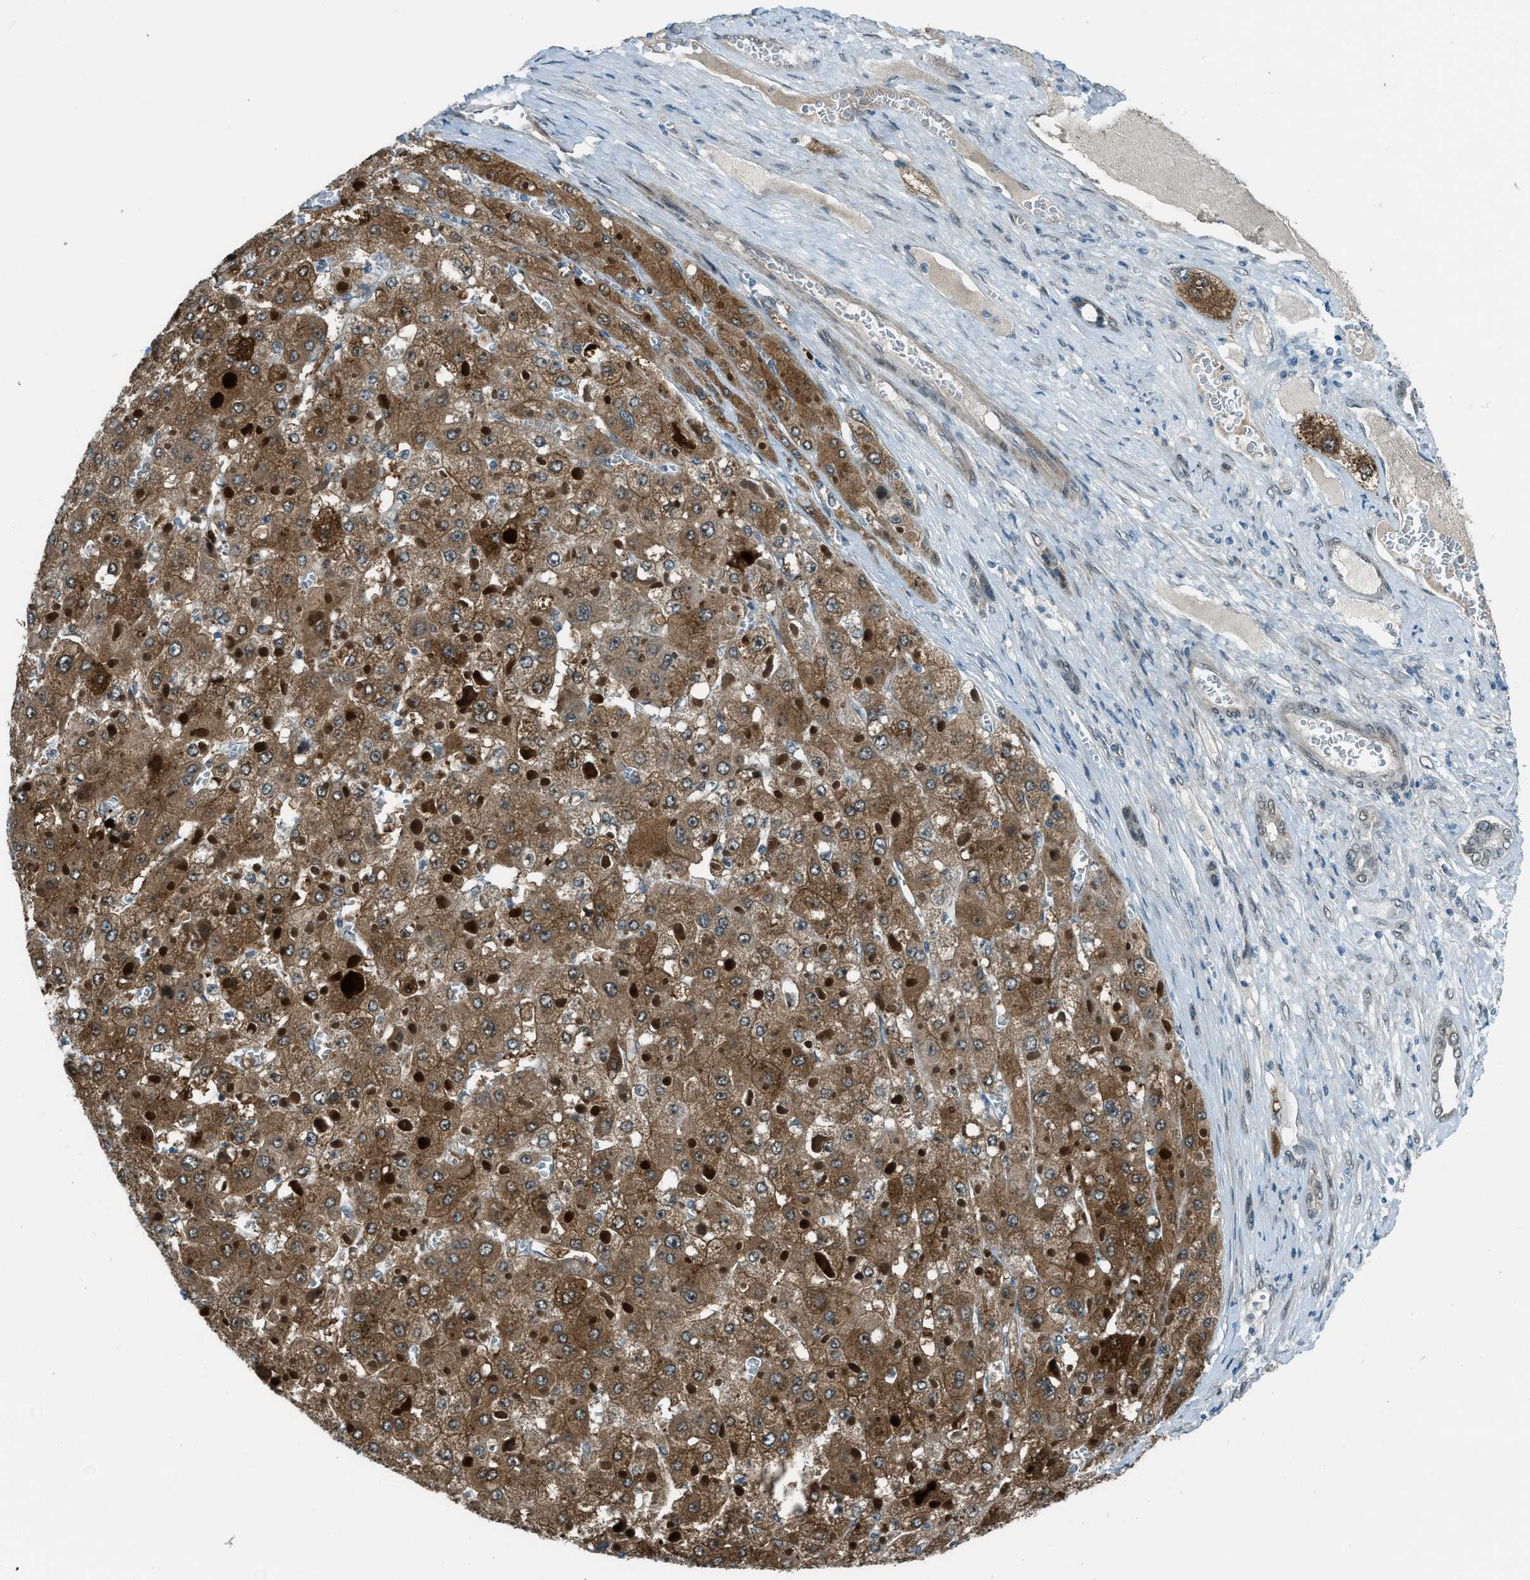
{"staining": {"intensity": "moderate", "quantity": ">75%", "location": "cytoplasmic/membranous"}, "tissue": "liver cancer", "cell_type": "Tumor cells", "image_type": "cancer", "snomed": [{"axis": "morphology", "description": "Carcinoma, Hepatocellular, NOS"}, {"axis": "topography", "description": "Liver"}], "caption": "This histopathology image shows immunohistochemistry staining of liver cancer, with medium moderate cytoplasmic/membranous staining in about >75% of tumor cells.", "gene": "NPEPL1", "patient": {"sex": "female", "age": 73}}